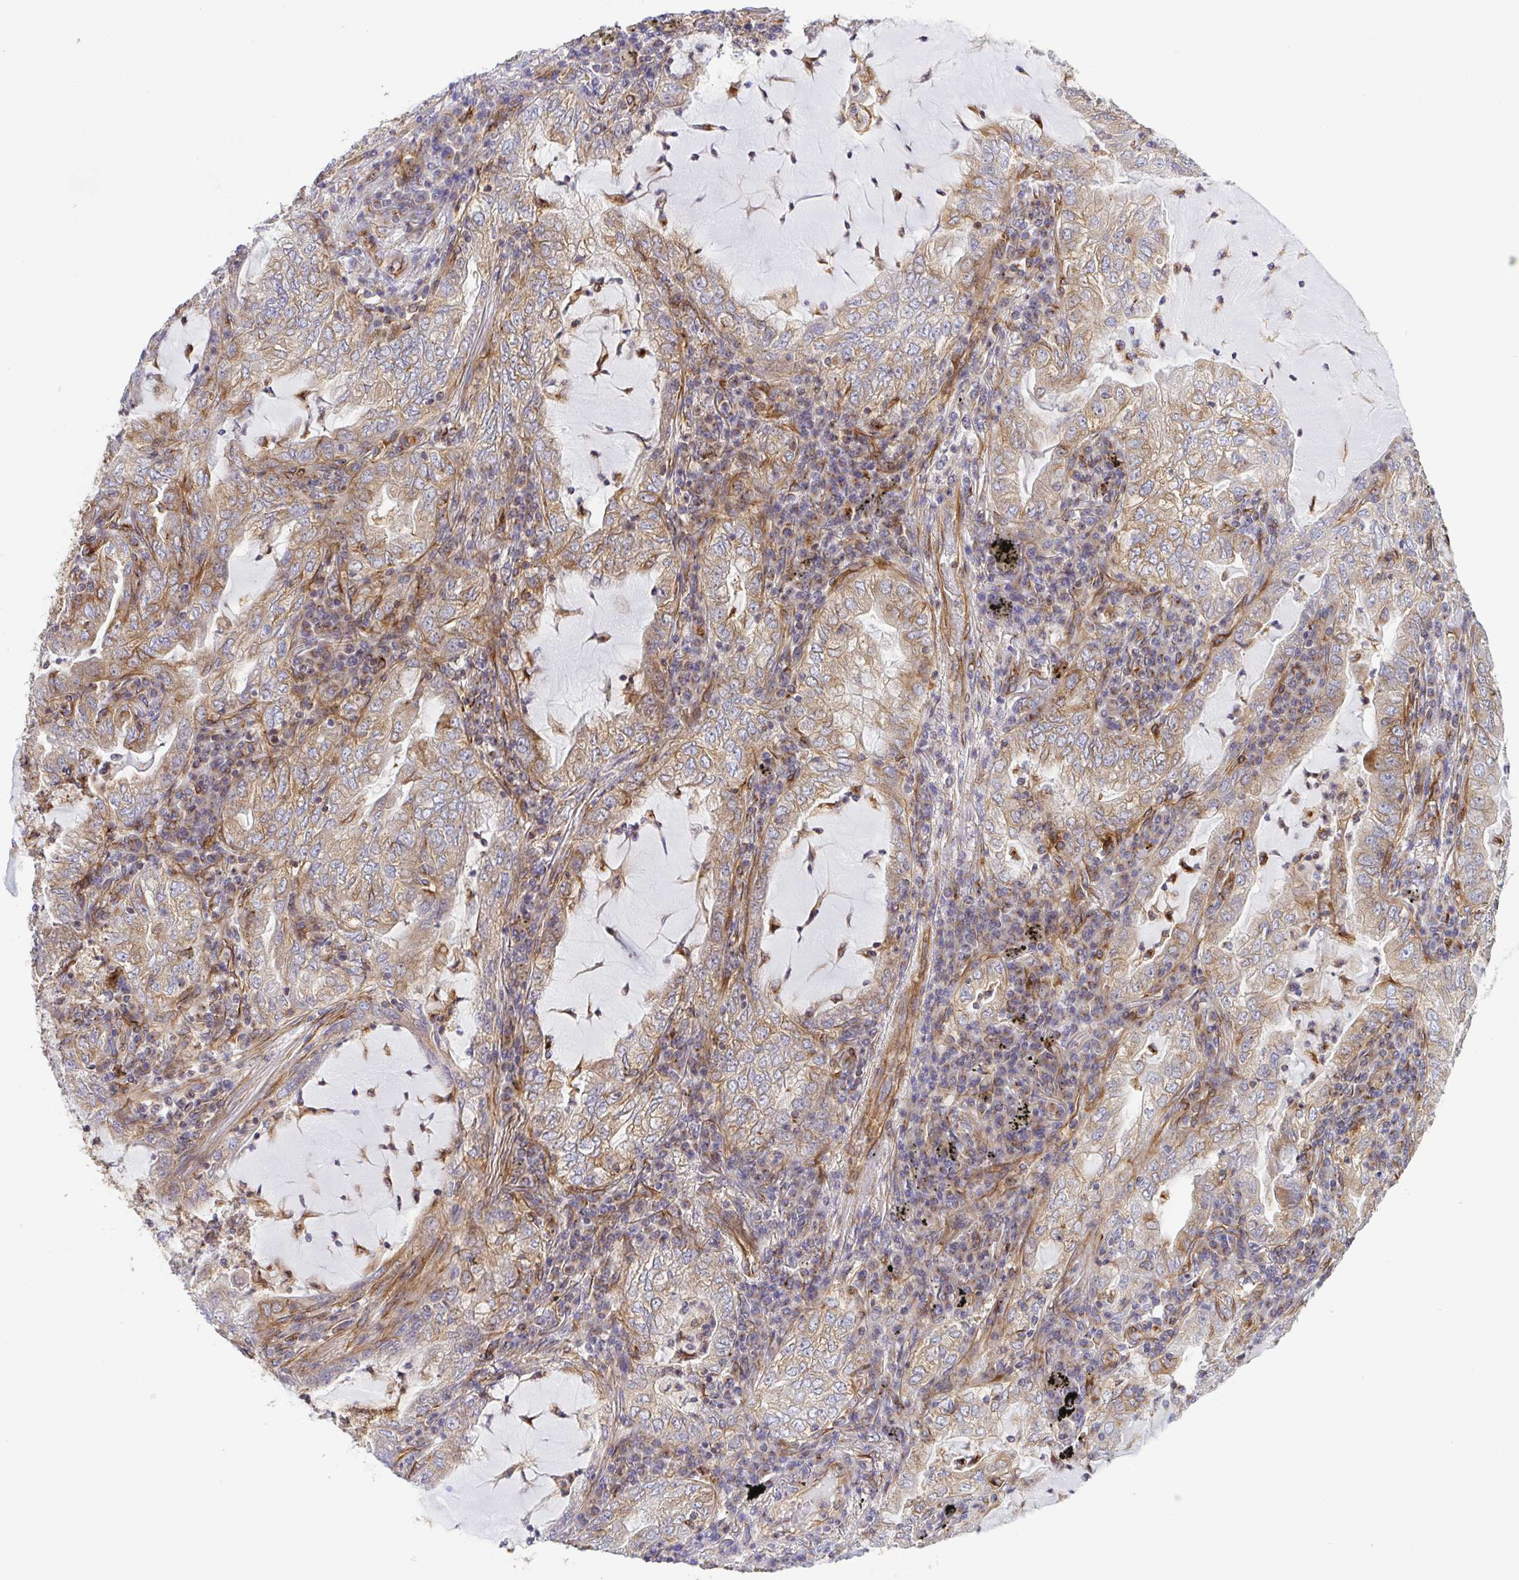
{"staining": {"intensity": "moderate", "quantity": "25%-75%", "location": "cytoplasmic/membranous"}, "tissue": "lung cancer", "cell_type": "Tumor cells", "image_type": "cancer", "snomed": [{"axis": "morphology", "description": "Adenocarcinoma, NOS"}, {"axis": "topography", "description": "Lung"}], "caption": "The photomicrograph exhibits immunohistochemical staining of lung cancer. There is moderate cytoplasmic/membranous positivity is seen in about 25%-75% of tumor cells. Using DAB (3,3'-diaminobenzidine) (brown) and hematoxylin (blue) stains, captured at high magnification using brightfield microscopy.", "gene": "KIF5B", "patient": {"sex": "female", "age": 73}}